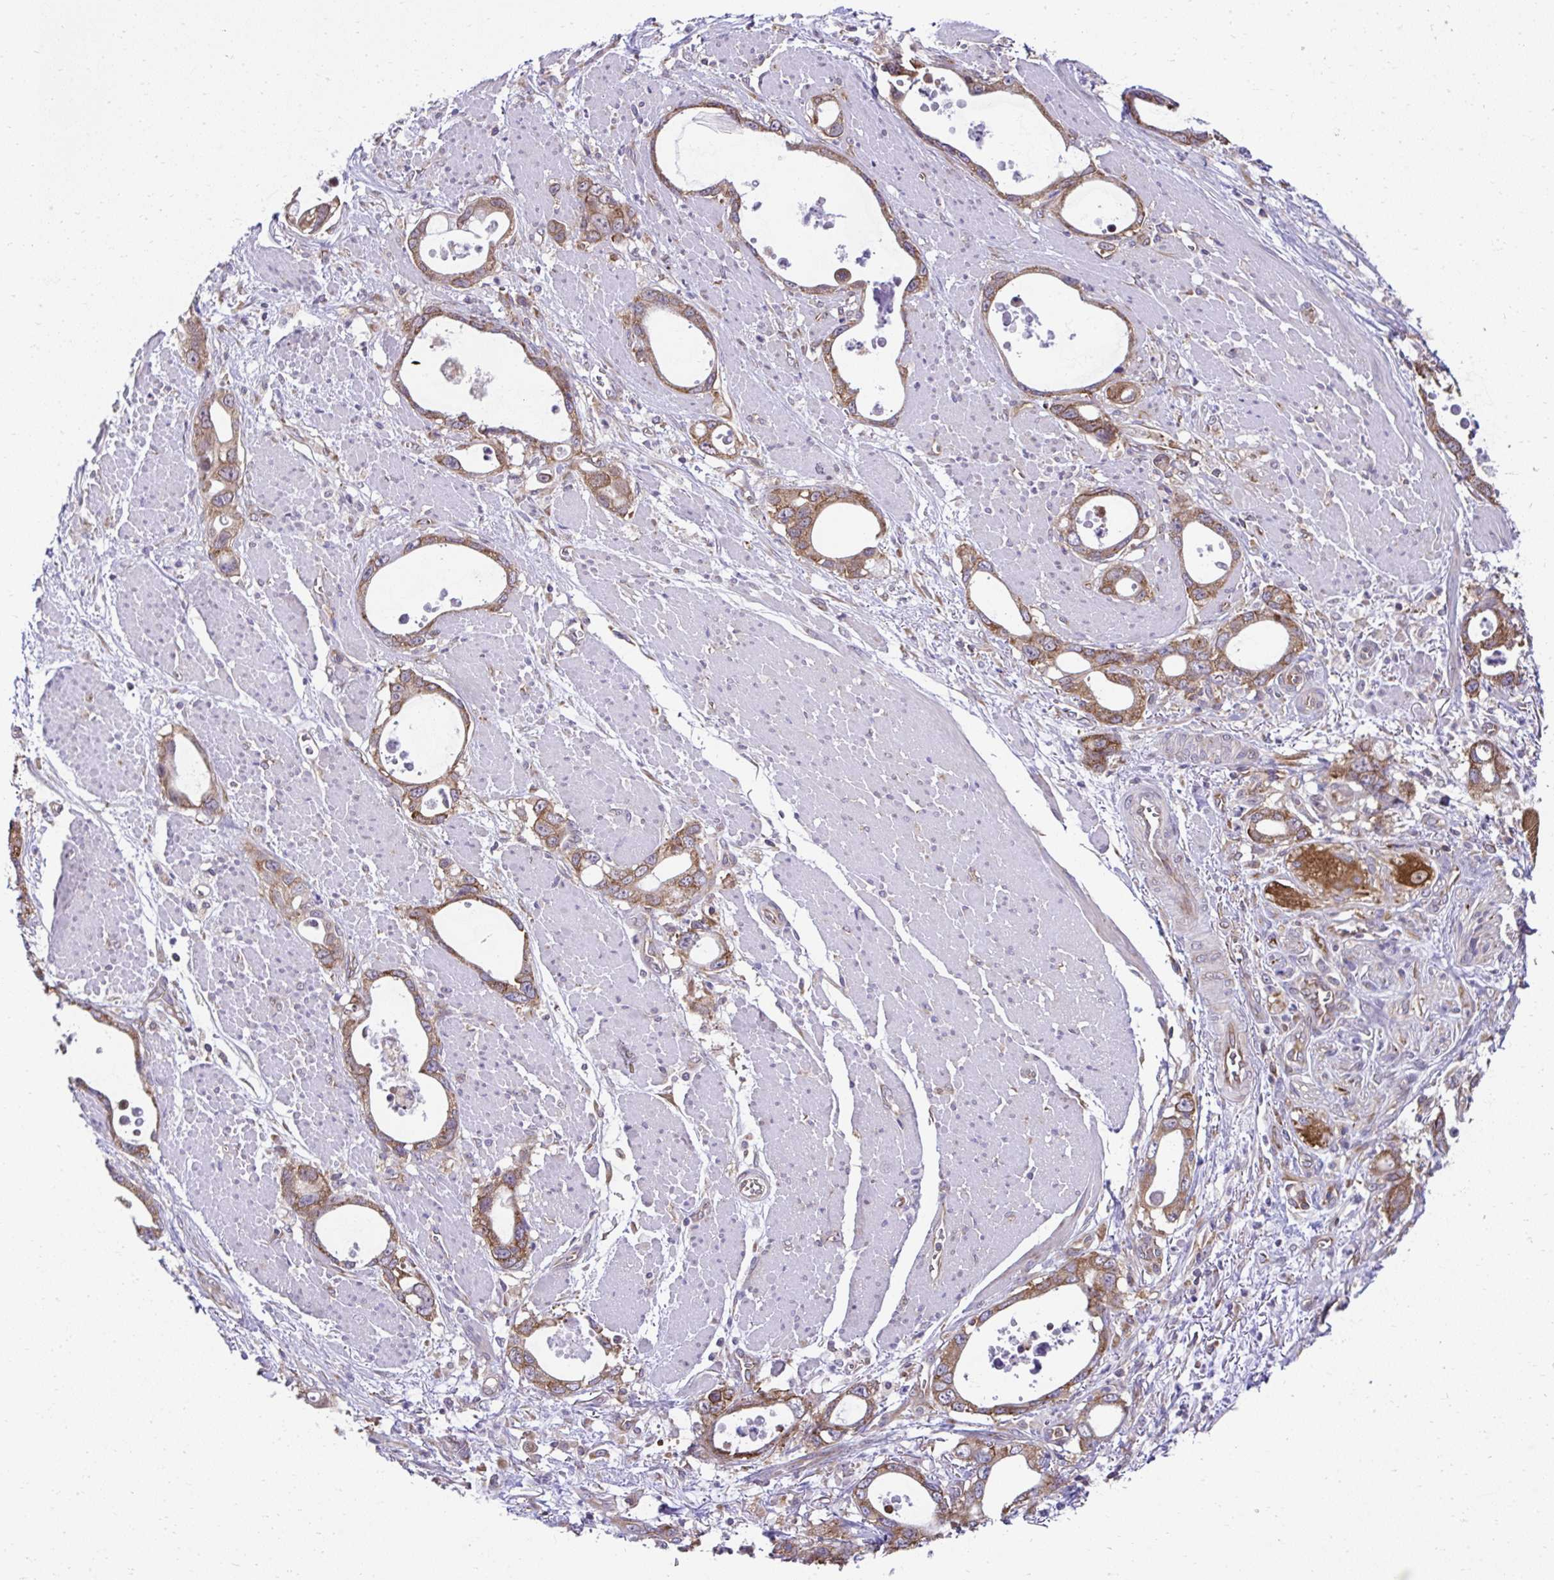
{"staining": {"intensity": "moderate", "quantity": ">75%", "location": "cytoplasmic/membranous"}, "tissue": "stomach cancer", "cell_type": "Tumor cells", "image_type": "cancer", "snomed": [{"axis": "morphology", "description": "Adenocarcinoma, NOS"}, {"axis": "topography", "description": "Stomach, upper"}], "caption": "An immunohistochemistry (IHC) image of neoplastic tissue is shown. Protein staining in brown shows moderate cytoplasmic/membranous positivity in stomach cancer within tumor cells.", "gene": "RPS7", "patient": {"sex": "male", "age": 74}}